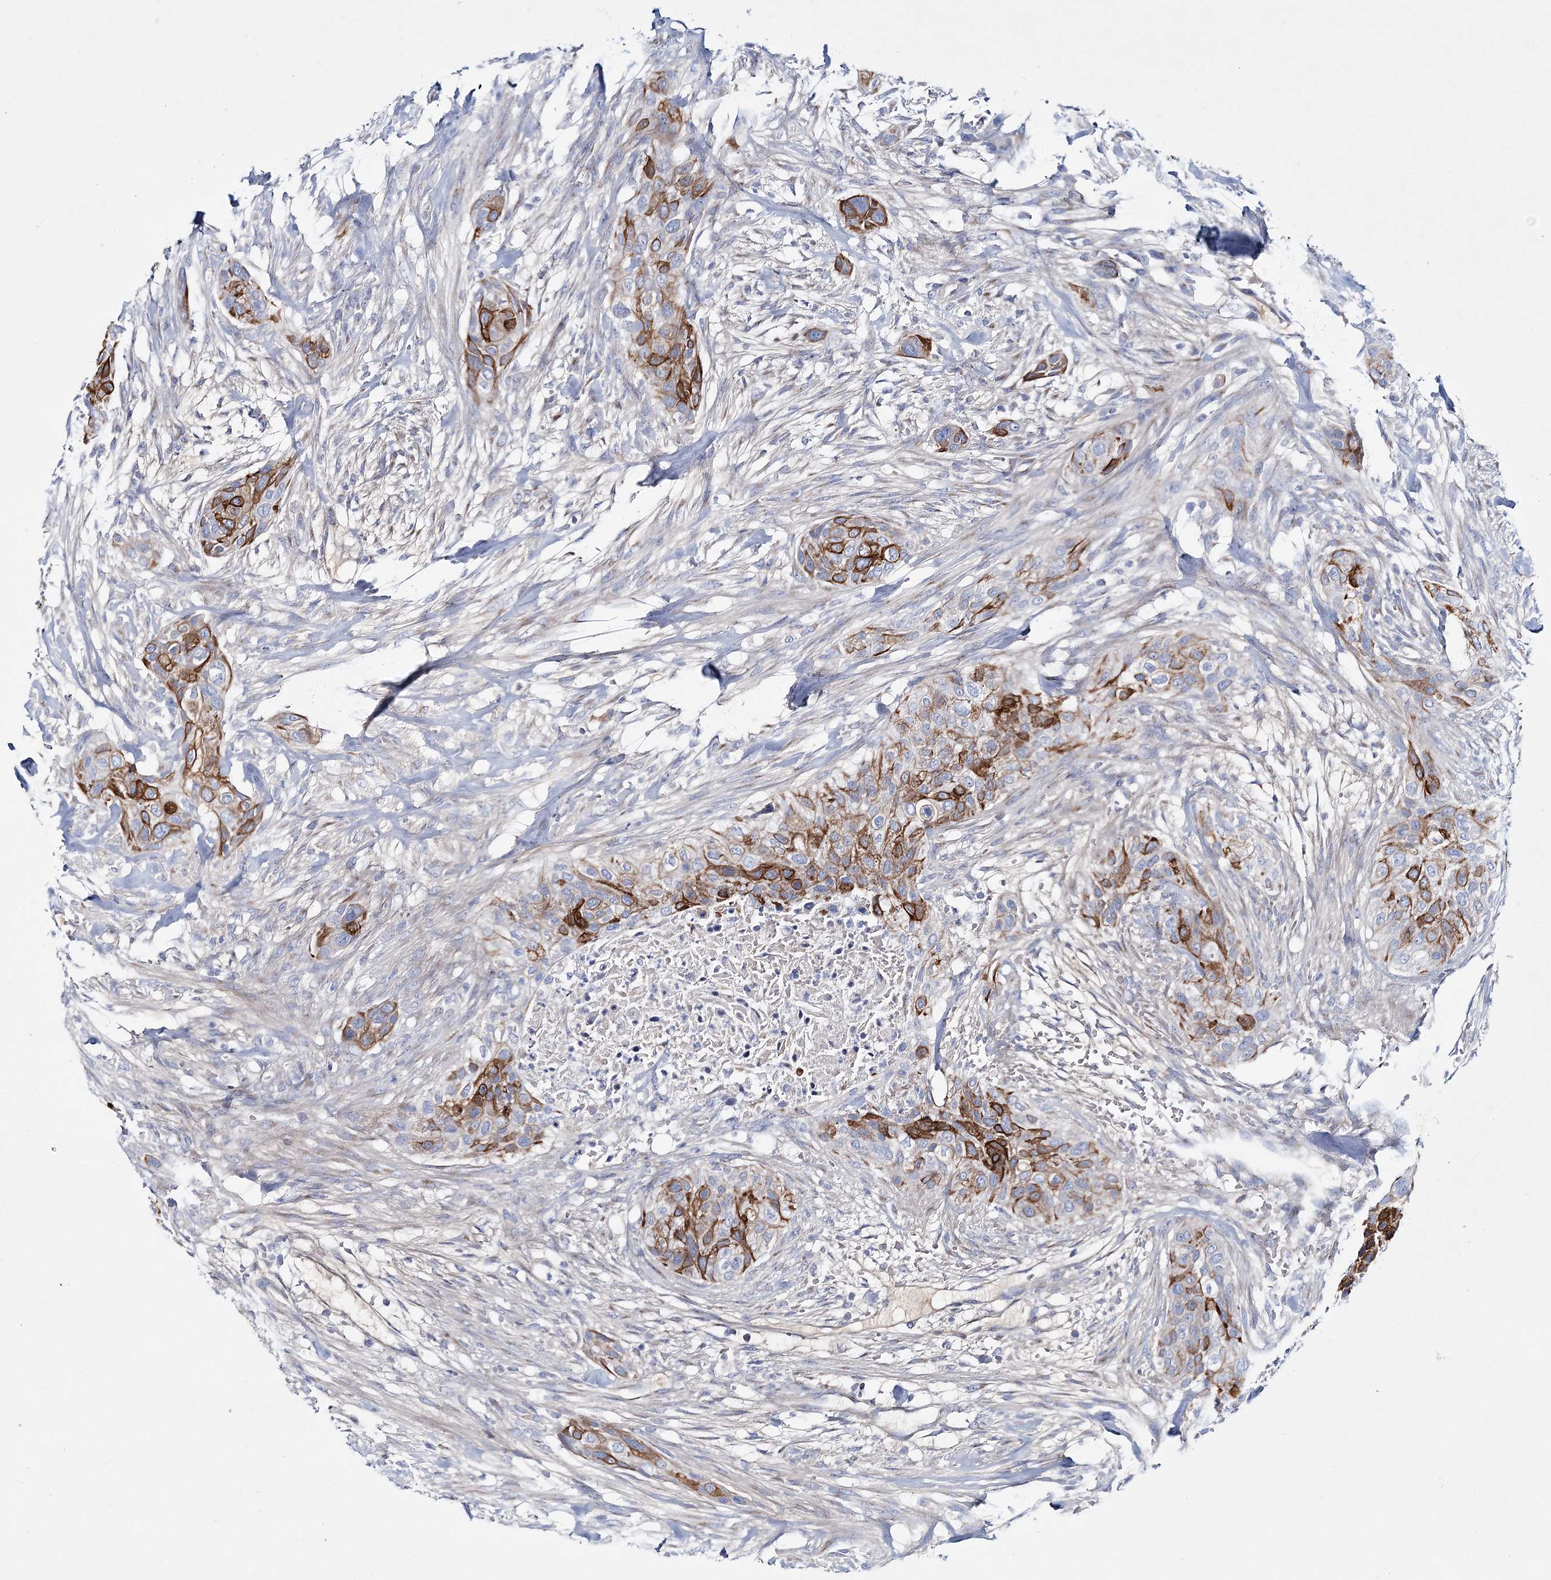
{"staining": {"intensity": "strong", "quantity": "25%-75%", "location": "cytoplasmic/membranous"}, "tissue": "urothelial cancer", "cell_type": "Tumor cells", "image_type": "cancer", "snomed": [{"axis": "morphology", "description": "Urothelial carcinoma, High grade"}, {"axis": "topography", "description": "Urinary bladder"}], "caption": "Immunohistochemical staining of high-grade urothelial carcinoma demonstrates strong cytoplasmic/membranous protein expression in about 25%-75% of tumor cells.", "gene": "ADGRL1", "patient": {"sex": "male", "age": 35}}